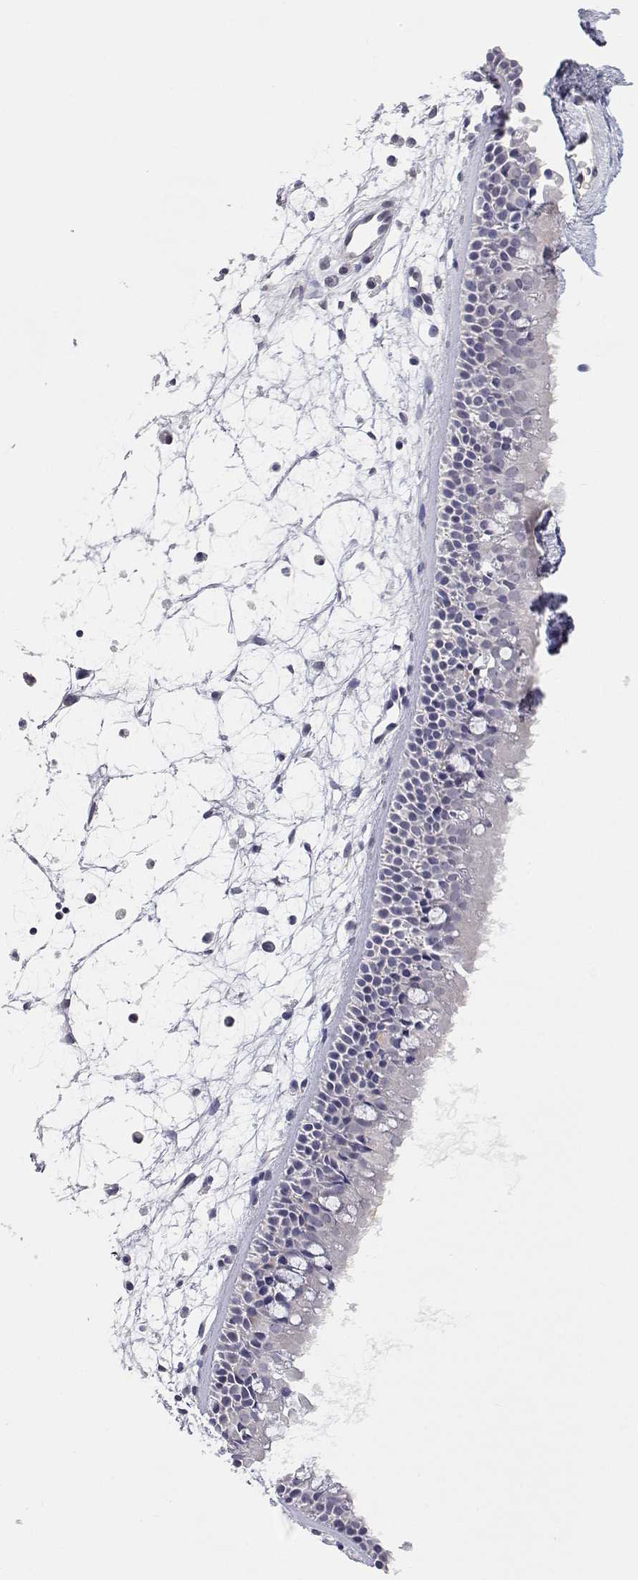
{"staining": {"intensity": "negative", "quantity": "none", "location": "none"}, "tissue": "nasopharynx", "cell_type": "Respiratory epithelial cells", "image_type": "normal", "snomed": [{"axis": "morphology", "description": "Normal tissue, NOS"}, {"axis": "topography", "description": "Nasopharynx"}], "caption": "This is a histopathology image of immunohistochemistry staining of normal nasopharynx, which shows no expression in respiratory epithelial cells.", "gene": "ADA", "patient": {"sex": "female", "age": 68}}